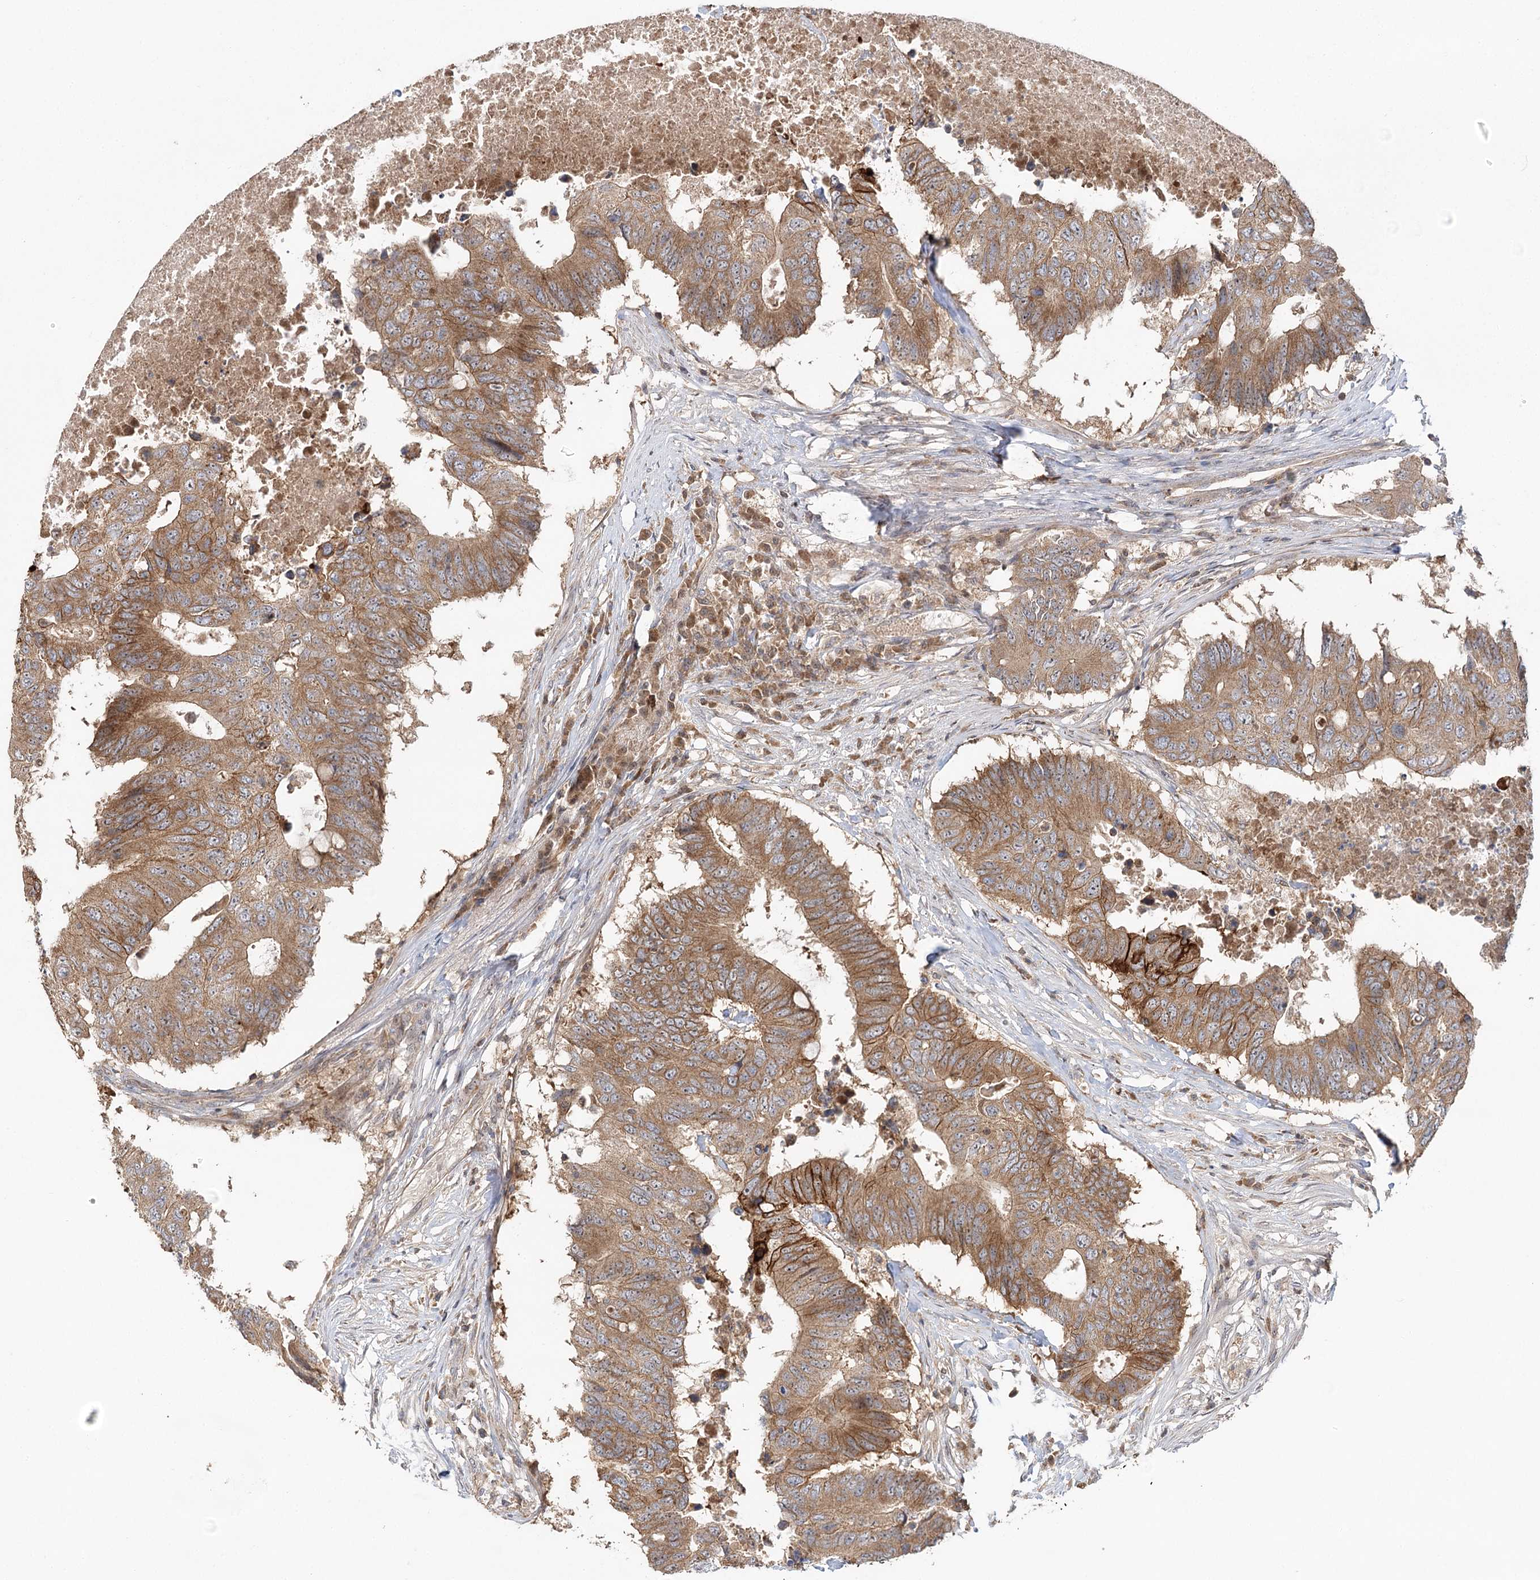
{"staining": {"intensity": "moderate", "quantity": ">75%", "location": "cytoplasmic/membranous"}, "tissue": "colorectal cancer", "cell_type": "Tumor cells", "image_type": "cancer", "snomed": [{"axis": "morphology", "description": "Adenocarcinoma, NOS"}, {"axis": "topography", "description": "Colon"}], "caption": "Protein staining by immunohistochemistry (IHC) exhibits moderate cytoplasmic/membranous staining in approximately >75% of tumor cells in colorectal cancer.", "gene": "RAPGEF6", "patient": {"sex": "male", "age": 71}}